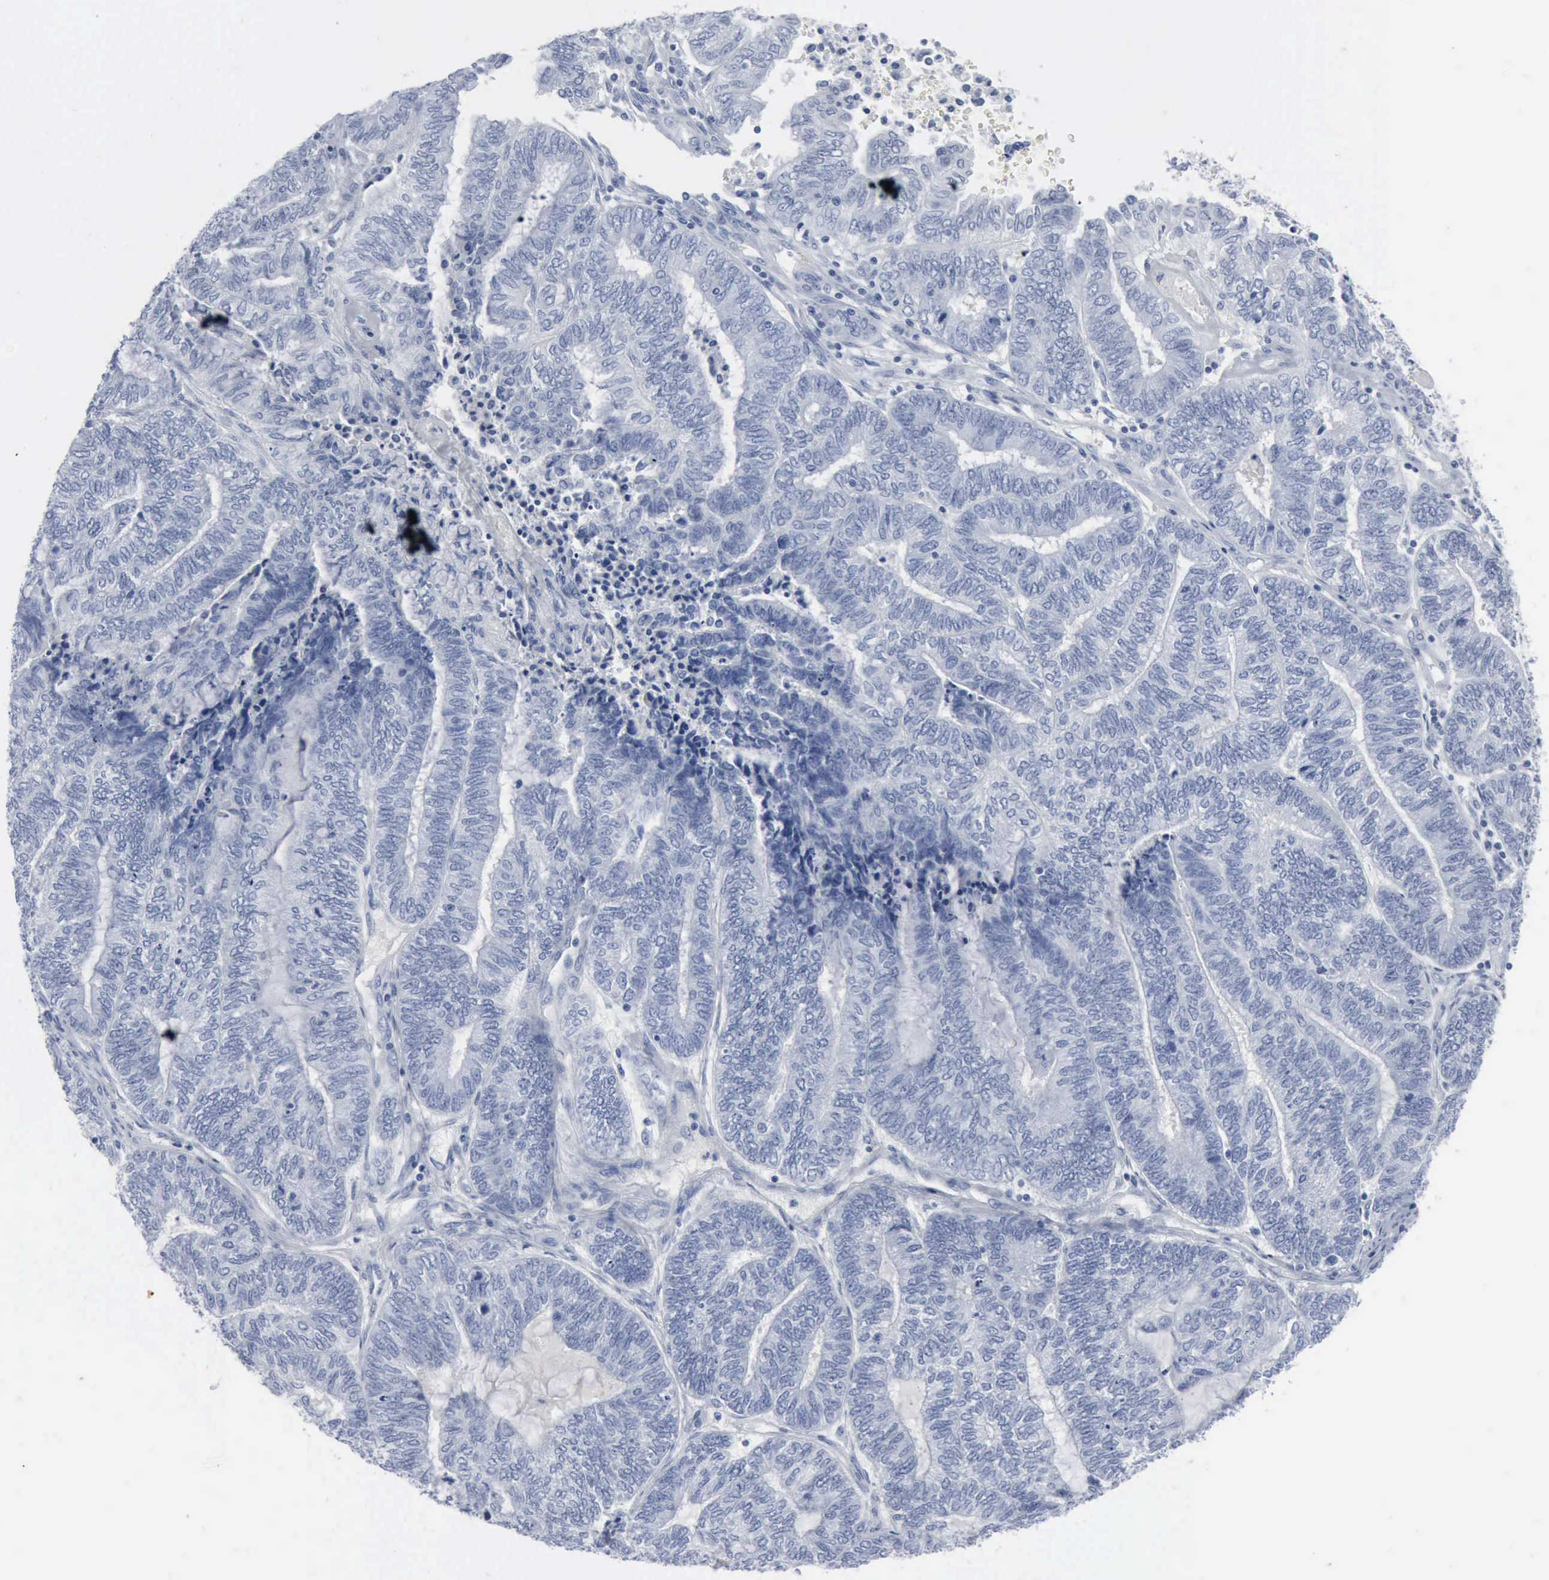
{"staining": {"intensity": "negative", "quantity": "none", "location": "none"}, "tissue": "endometrial cancer", "cell_type": "Tumor cells", "image_type": "cancer", "snomed": [{"axis": "morphology", "description": "Adenocarcinoma, NOS"}, {"axis": "topography", "description": "Uterus"}, {"axis": "topography", "description": "Endometrium"}], "caption": "There is no significant staining in tumor cells of adenocarcinoma (endometrial).", "gene": "DMD", "patient": {"sex": "female", "age": 70}}